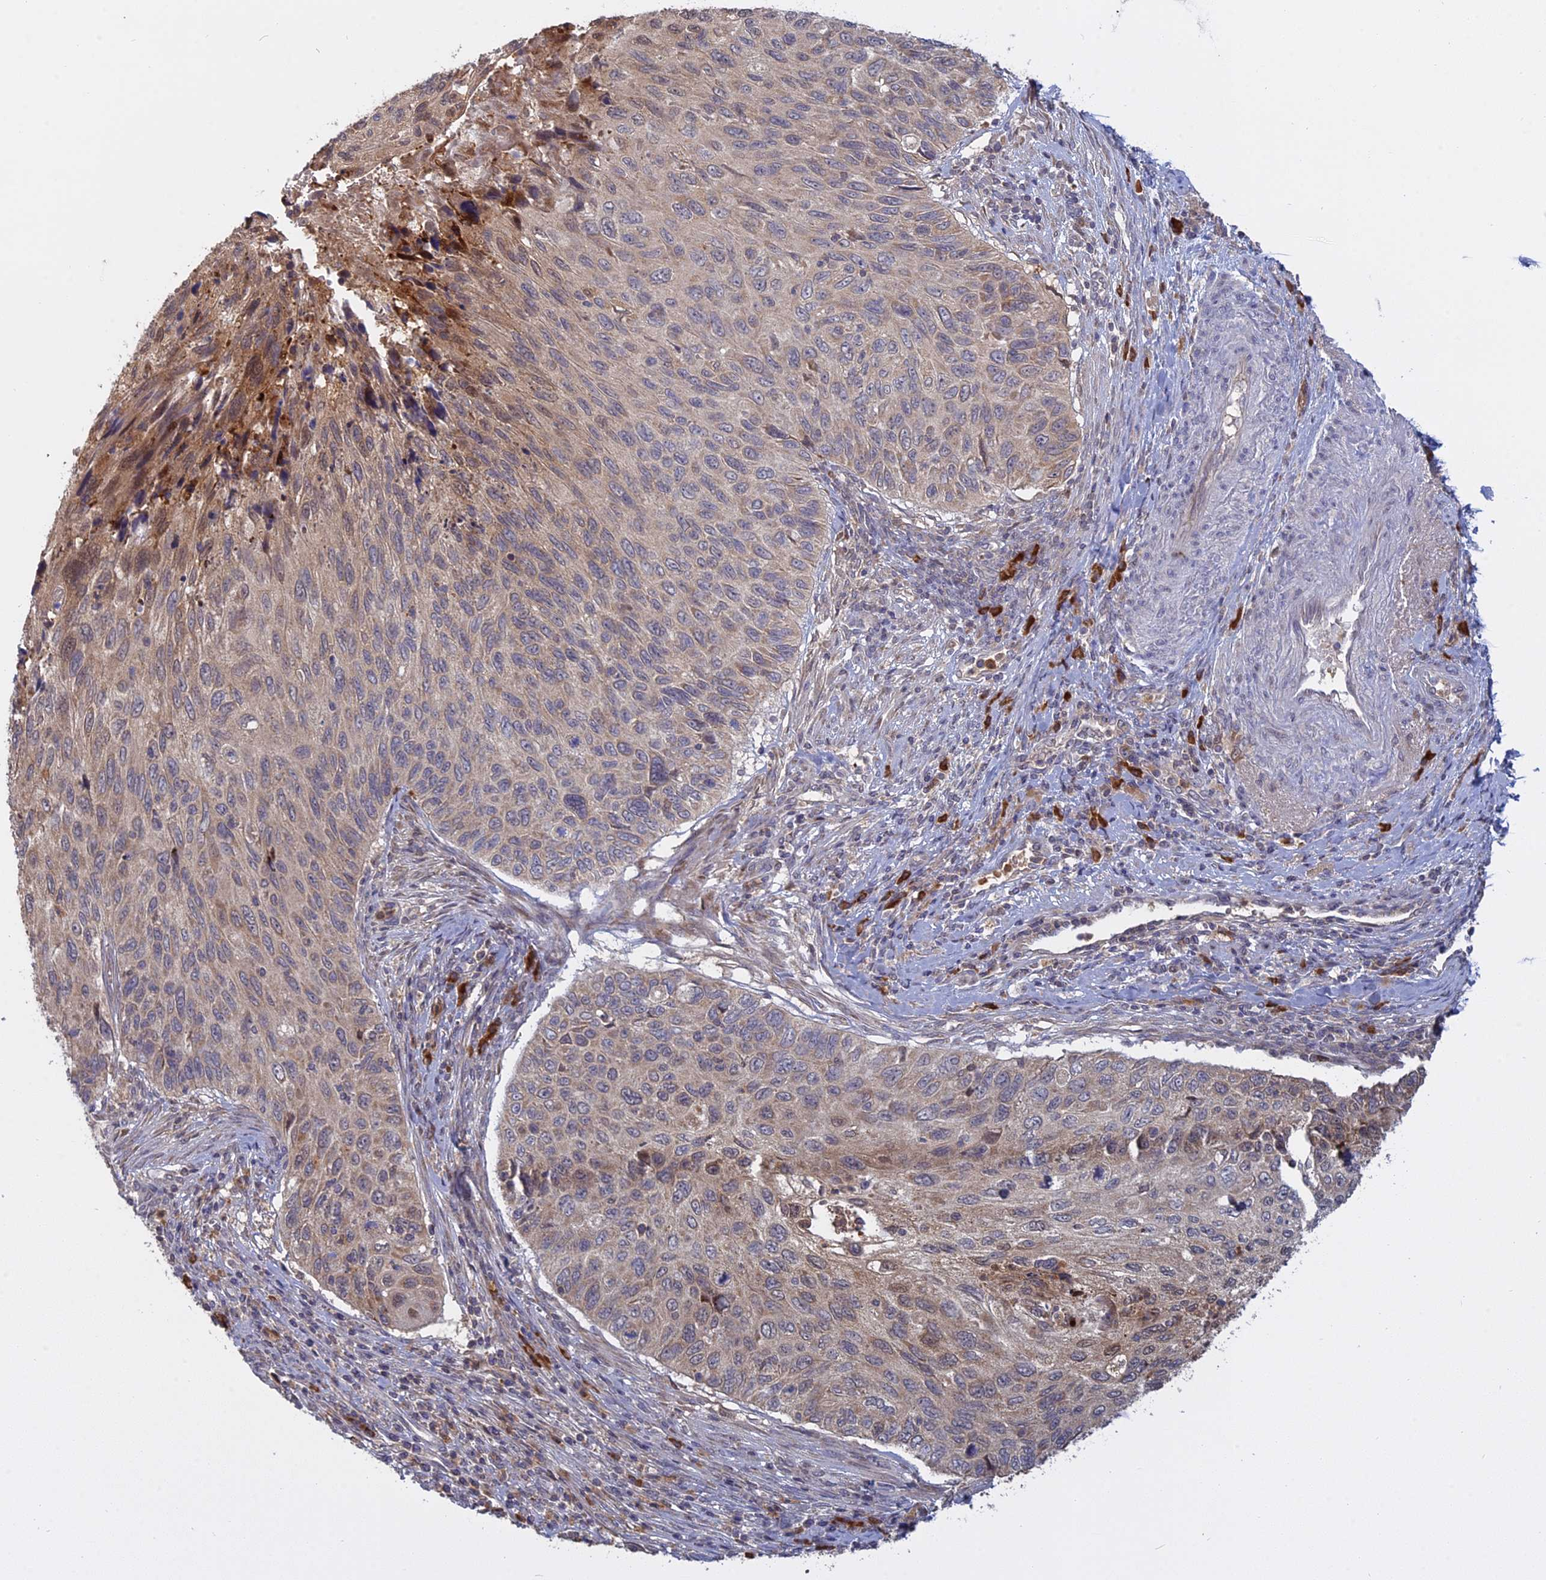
{"staining": {"intensity": "weak", "quantity": "25%-75%", "location": "cytoplasmic/membranous"}, "tissue": "cervical cancer", "cell_type": "Tumor cells", "image_type": "cancer", "snomed": [{"axis": "morphology", "description": "Squamous cell carcinoma, NOS"}, {"axis": "topography", "description": "Cervix"}], "caption": "Protein expression analysis of cervical squamous cell carcinoma demonstrates weak cytoplasmic/membranous staining in about 25%-75% of tumor cells.", "gene": "TMEM208", "patient": {"sex": "female", "age": 70}}